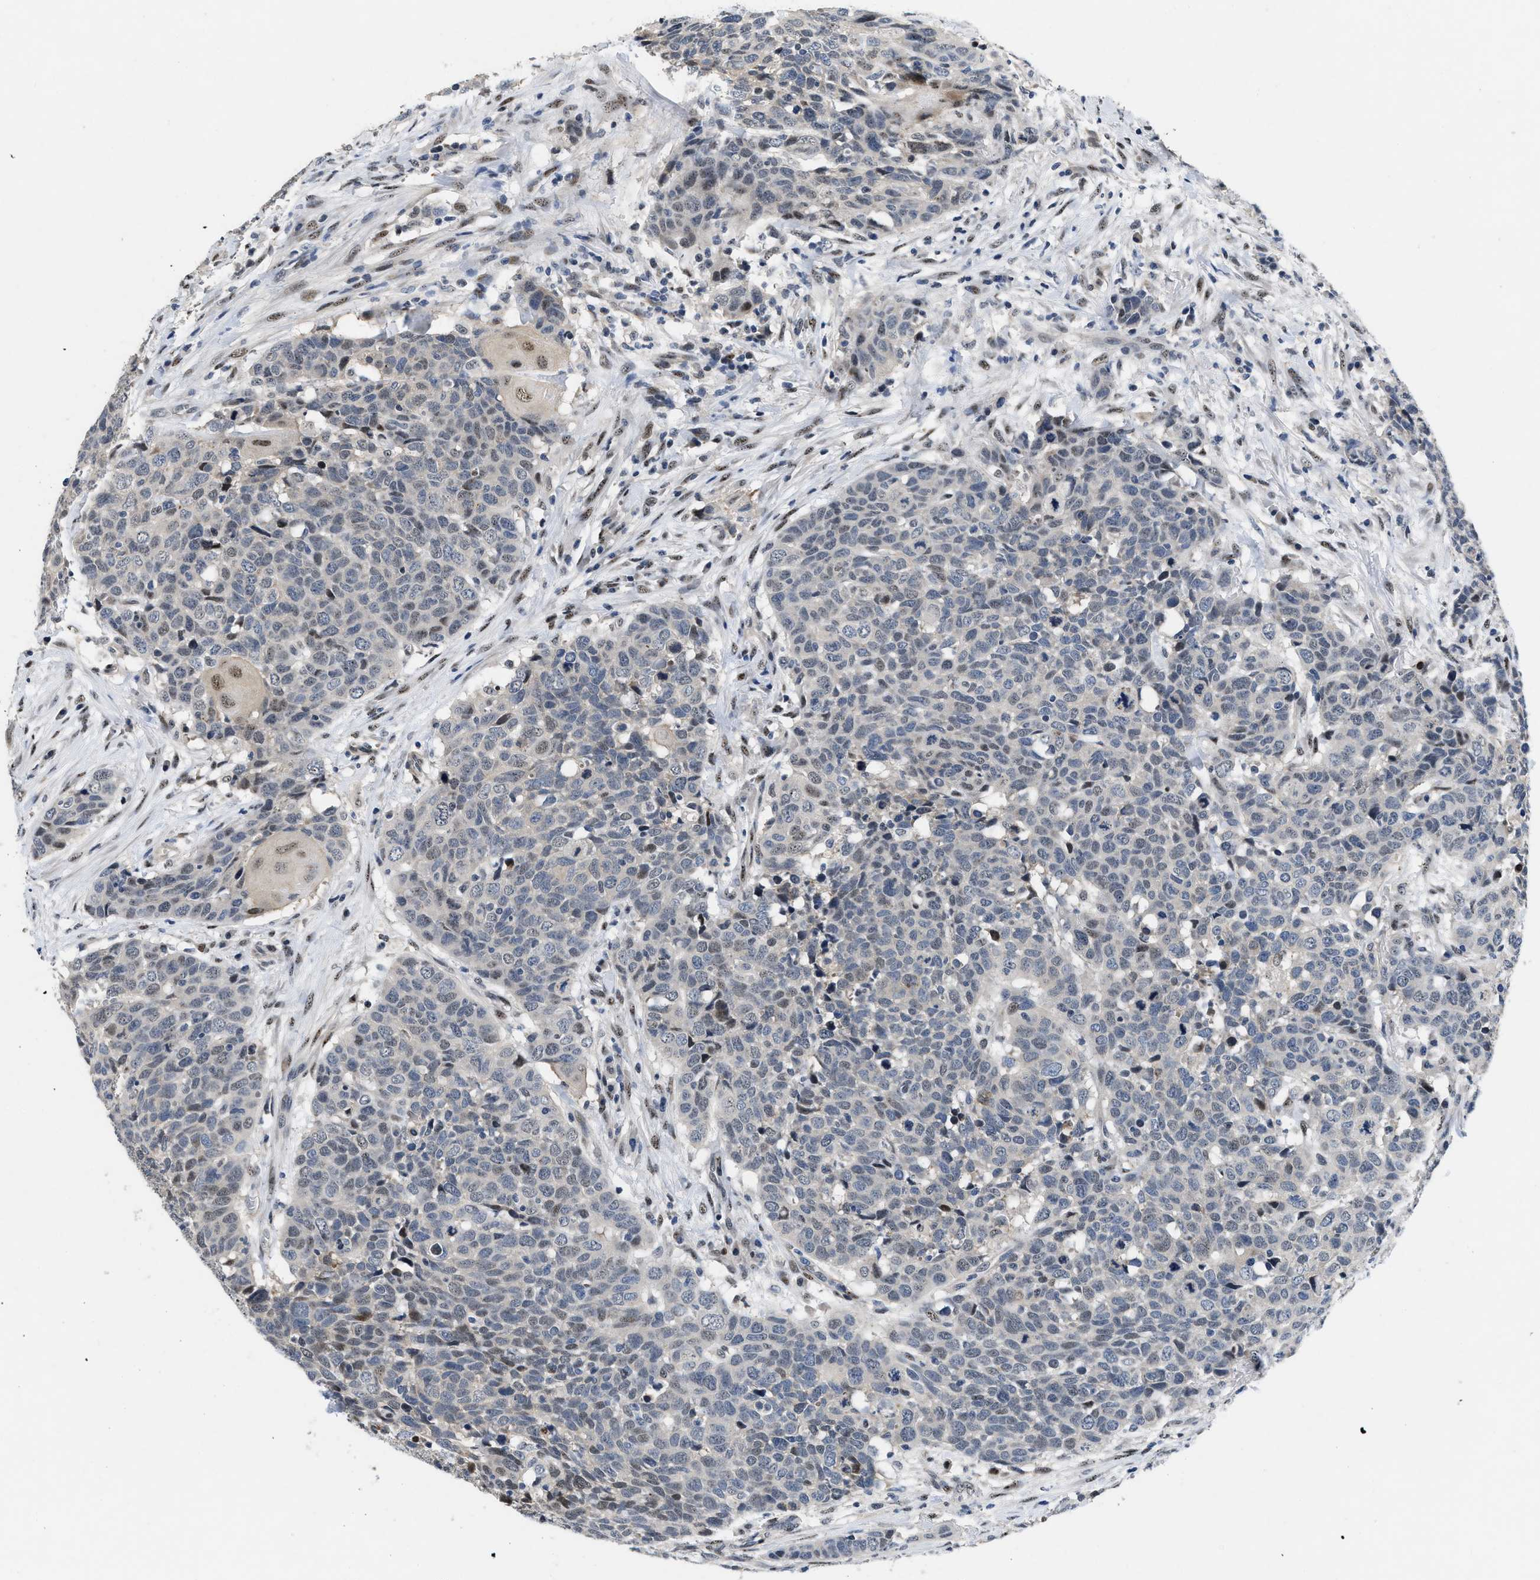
{"staining": {"intensity": "weak", "quantity": "<25%", "location": "nuclear"}, "tissue": "head and neck cancer", "cell_type": "Tumor cells", "image_type": "cancer", "snomed": [{"axis": "morphology", "description": "Squamous cell carcinoma, NOS"}, {"axis": "topography", "description": "Head-Neck"}], "caption": "The histopathology image reveals no significant positivity in tumor cells of squamous cell carcinoma (head and neck). The staining is performed using DAB brown chromogen with nuclei counter-stained in using hematoxylin.", "gene": "VIP", "patient": {"sex": "male", "age": 66}}